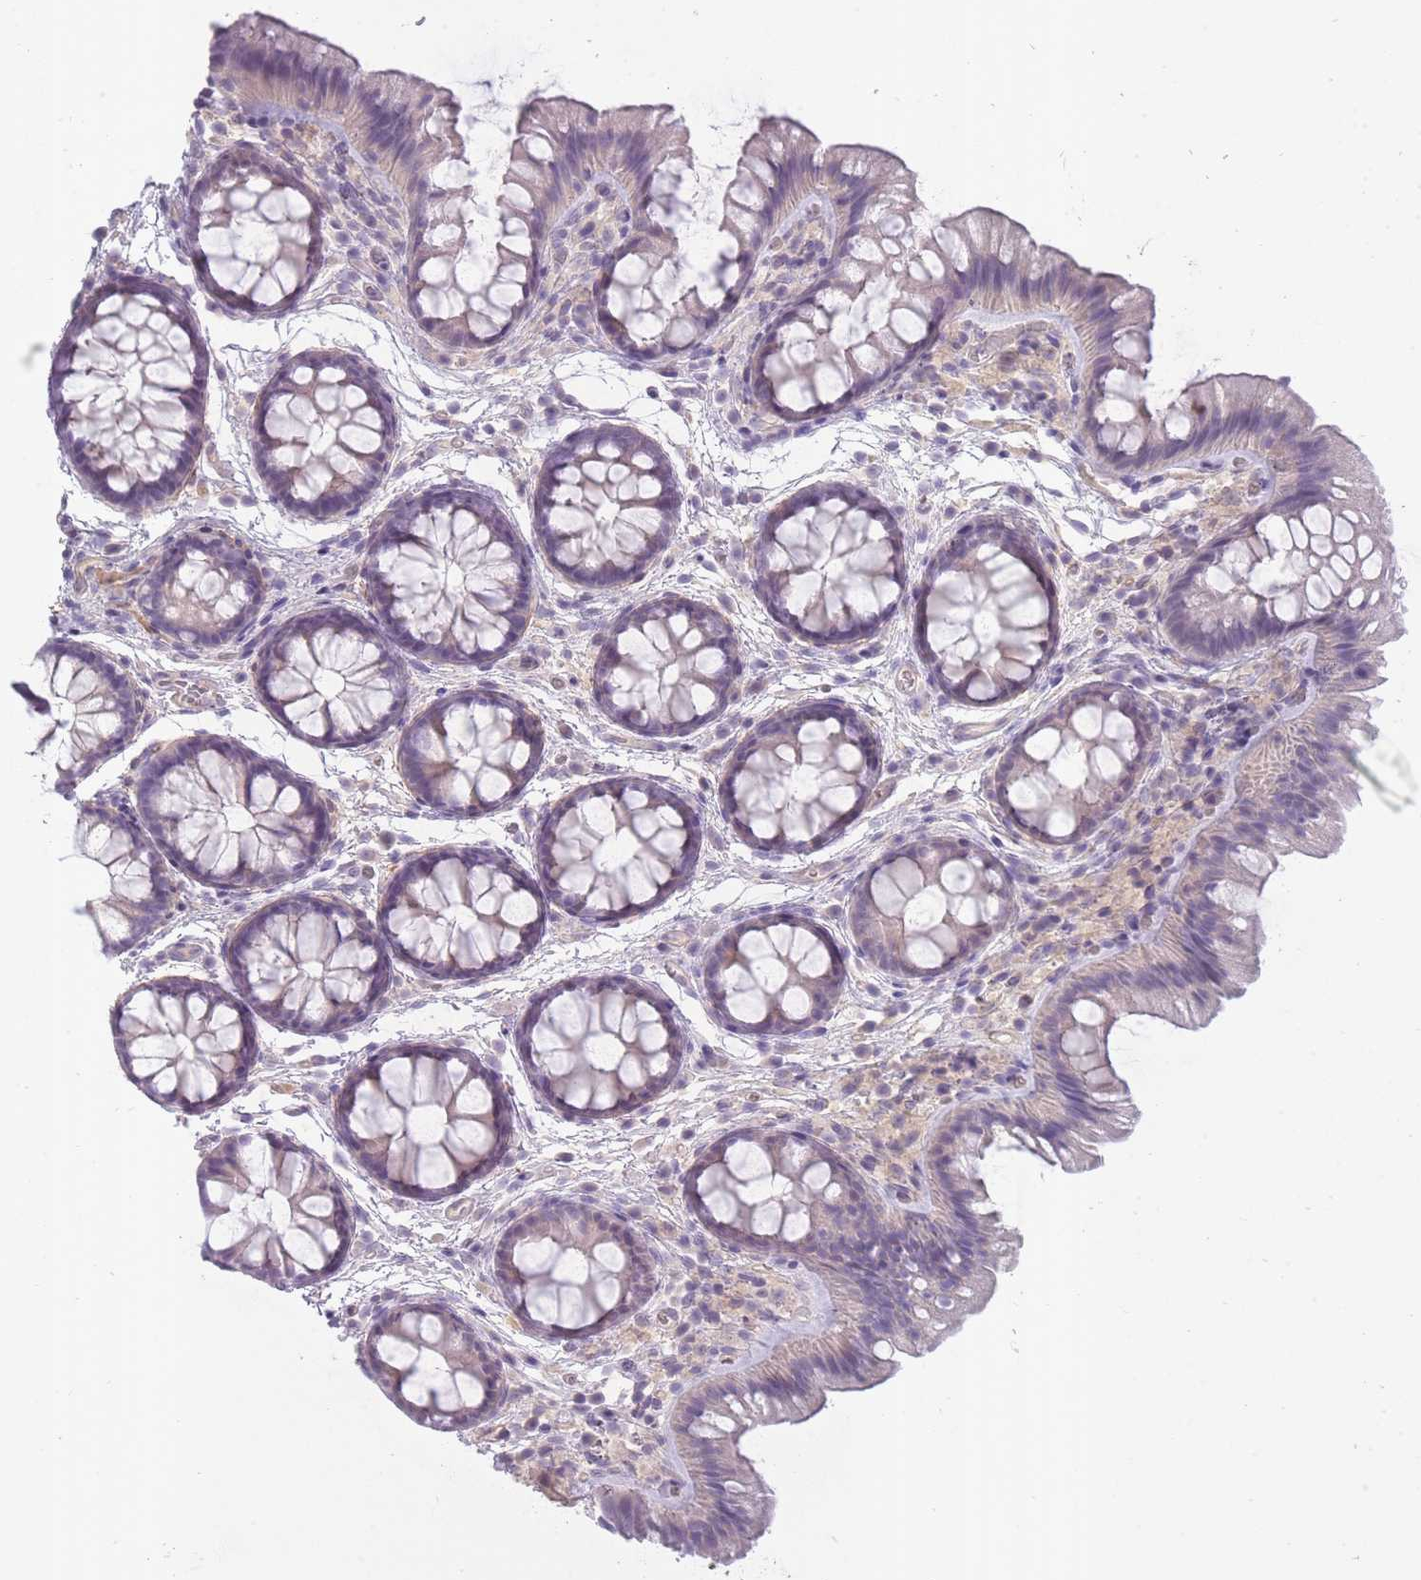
{"staining": {"intensity": "weak", "quantity": ">75%", "location": "cytoplasmic/membranous"}, "tissue": "colon", "cell_type": "Endothelial cells", "image_type": "normal", "snomed": [{"axis": "morphology", "description": "Normal tissue, NOS"}, {"axis": "topography", "description": "Colon"}], "caption": "Immunohistochemistry (IHC) histopathology image of unremarkable colon: human colon stained using immunohistochemistry (IHC) demonstrates low levels of weak protein expression localized specifically in the cytoplasmic/membranous of endothelial cells, appearing as a cytoplasmic/membranous brown color.", "gene": "SLC8A2", "patient": {"sex": "male", "age": 46}}